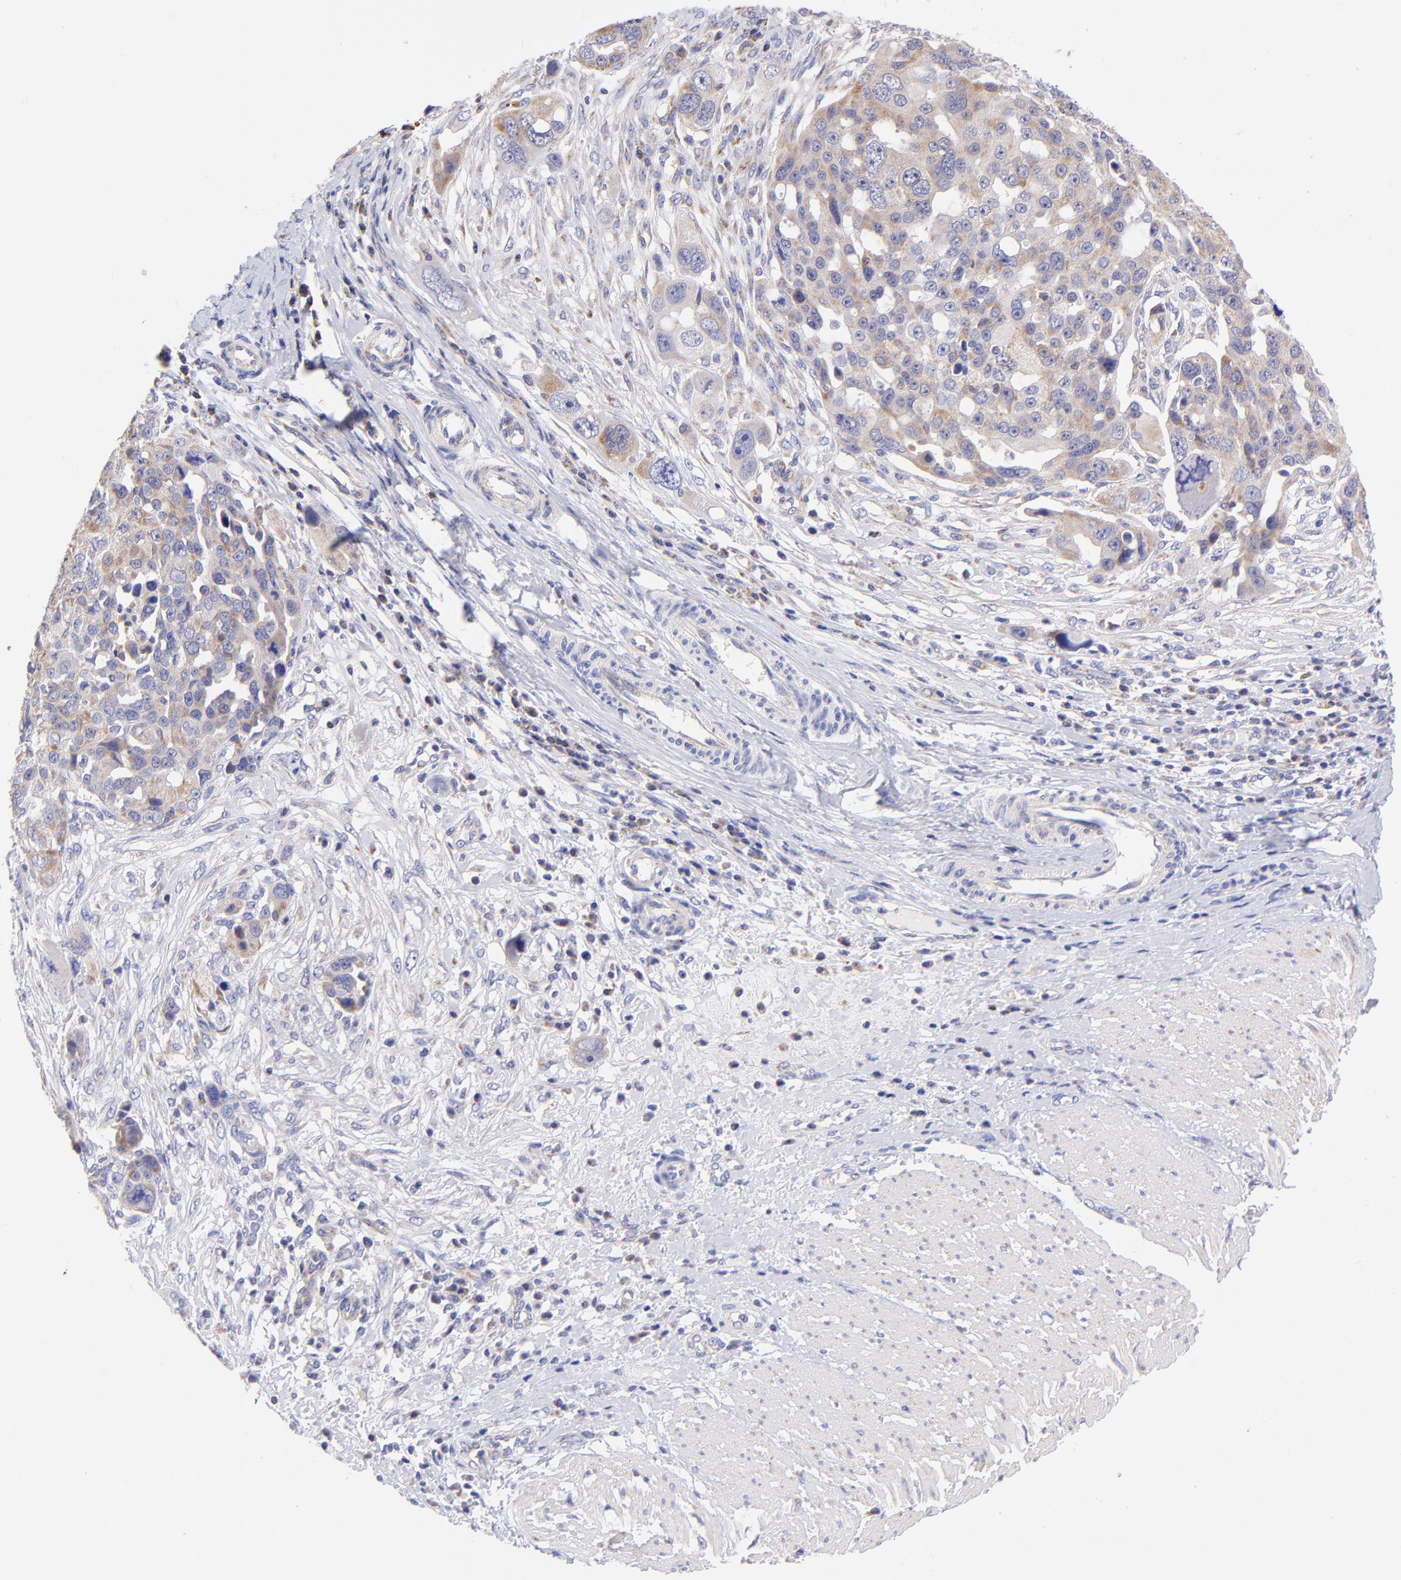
{"staining": {"intensity": "moderate", "quantity": "25%-75%", "location": "cytoplasmic/membranous"}, "tissue": "ovarian cancer", "cell_type": "Tumor cells", "image_type": "cancer", "snomed": [{"axis": "morphology", "description": "Carcinoma, endometroid"}, {"axis": "topography", "description": "Ovary"}], "caption": "Human ovarian cancer (endometroid carcinoma) stained with a protein marker demonstrates moderate staining in tumor cells.", "gene": "NDUFB7", "patient": {"sex": "female", "age": 75}}